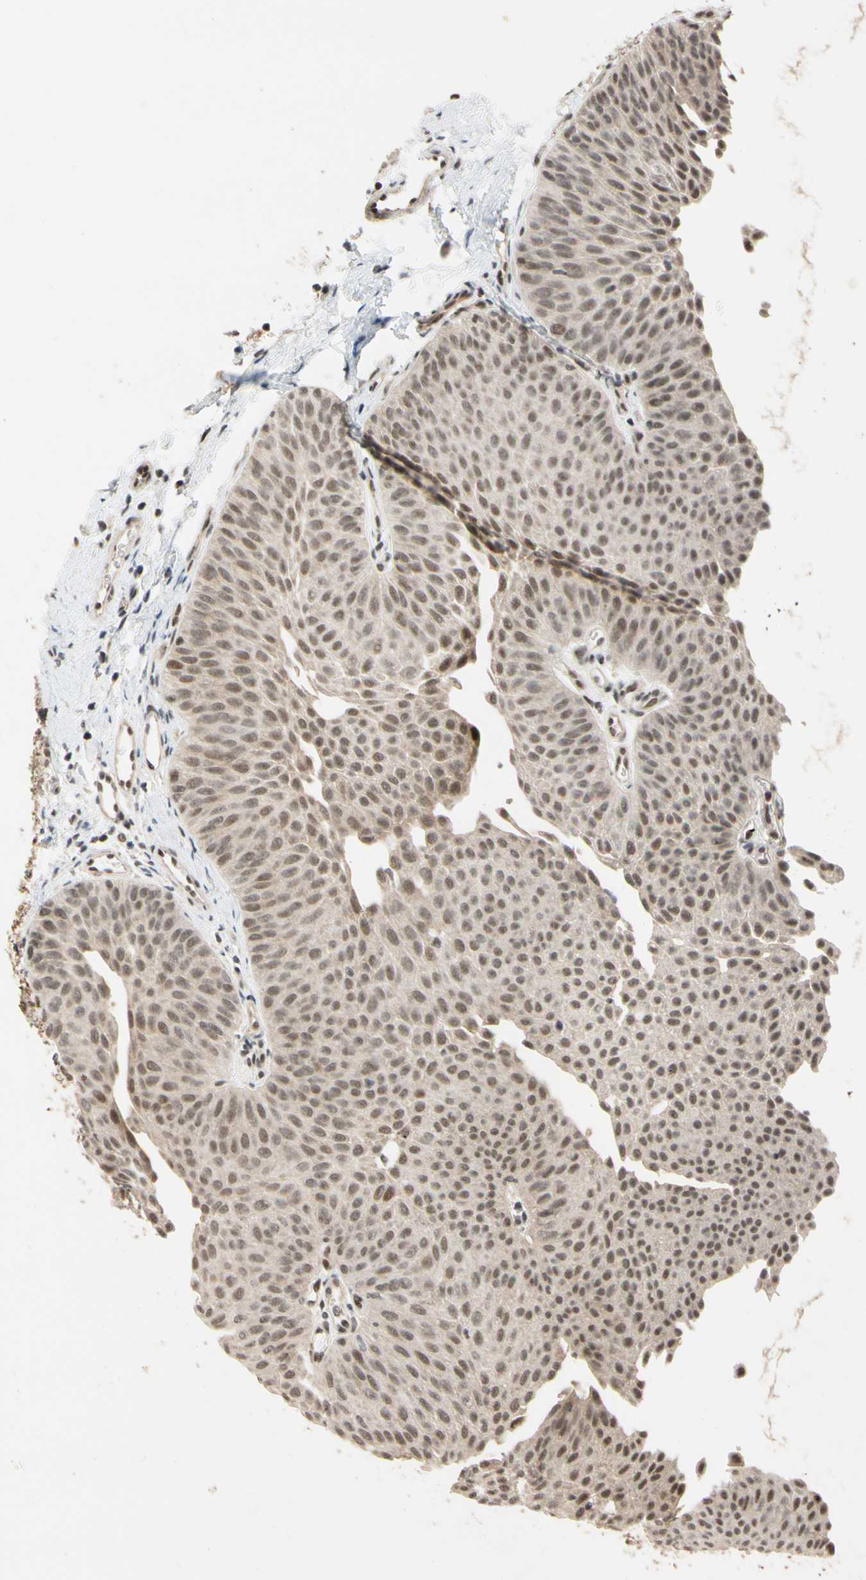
{"staining": {"intensity": "moderate", "quantity": ">75%", "location": "nuclear"}, "tissue": "urothelial cancer", "cell_type": "Tumor cells", "image_type": "cancer", "snomed": [{"axis": "morphology", "description": "Urothelial carcinoma, Low grade"}, {"axis": "topography", "description": "Urinary bladder"}], "caption": "A medium amount of moderate nuclear staining is present in about >75% of tumor cells in urothelial cancer tissue.", "gene": "TAF4", "patient": {"sex": "female", "age": 60}}